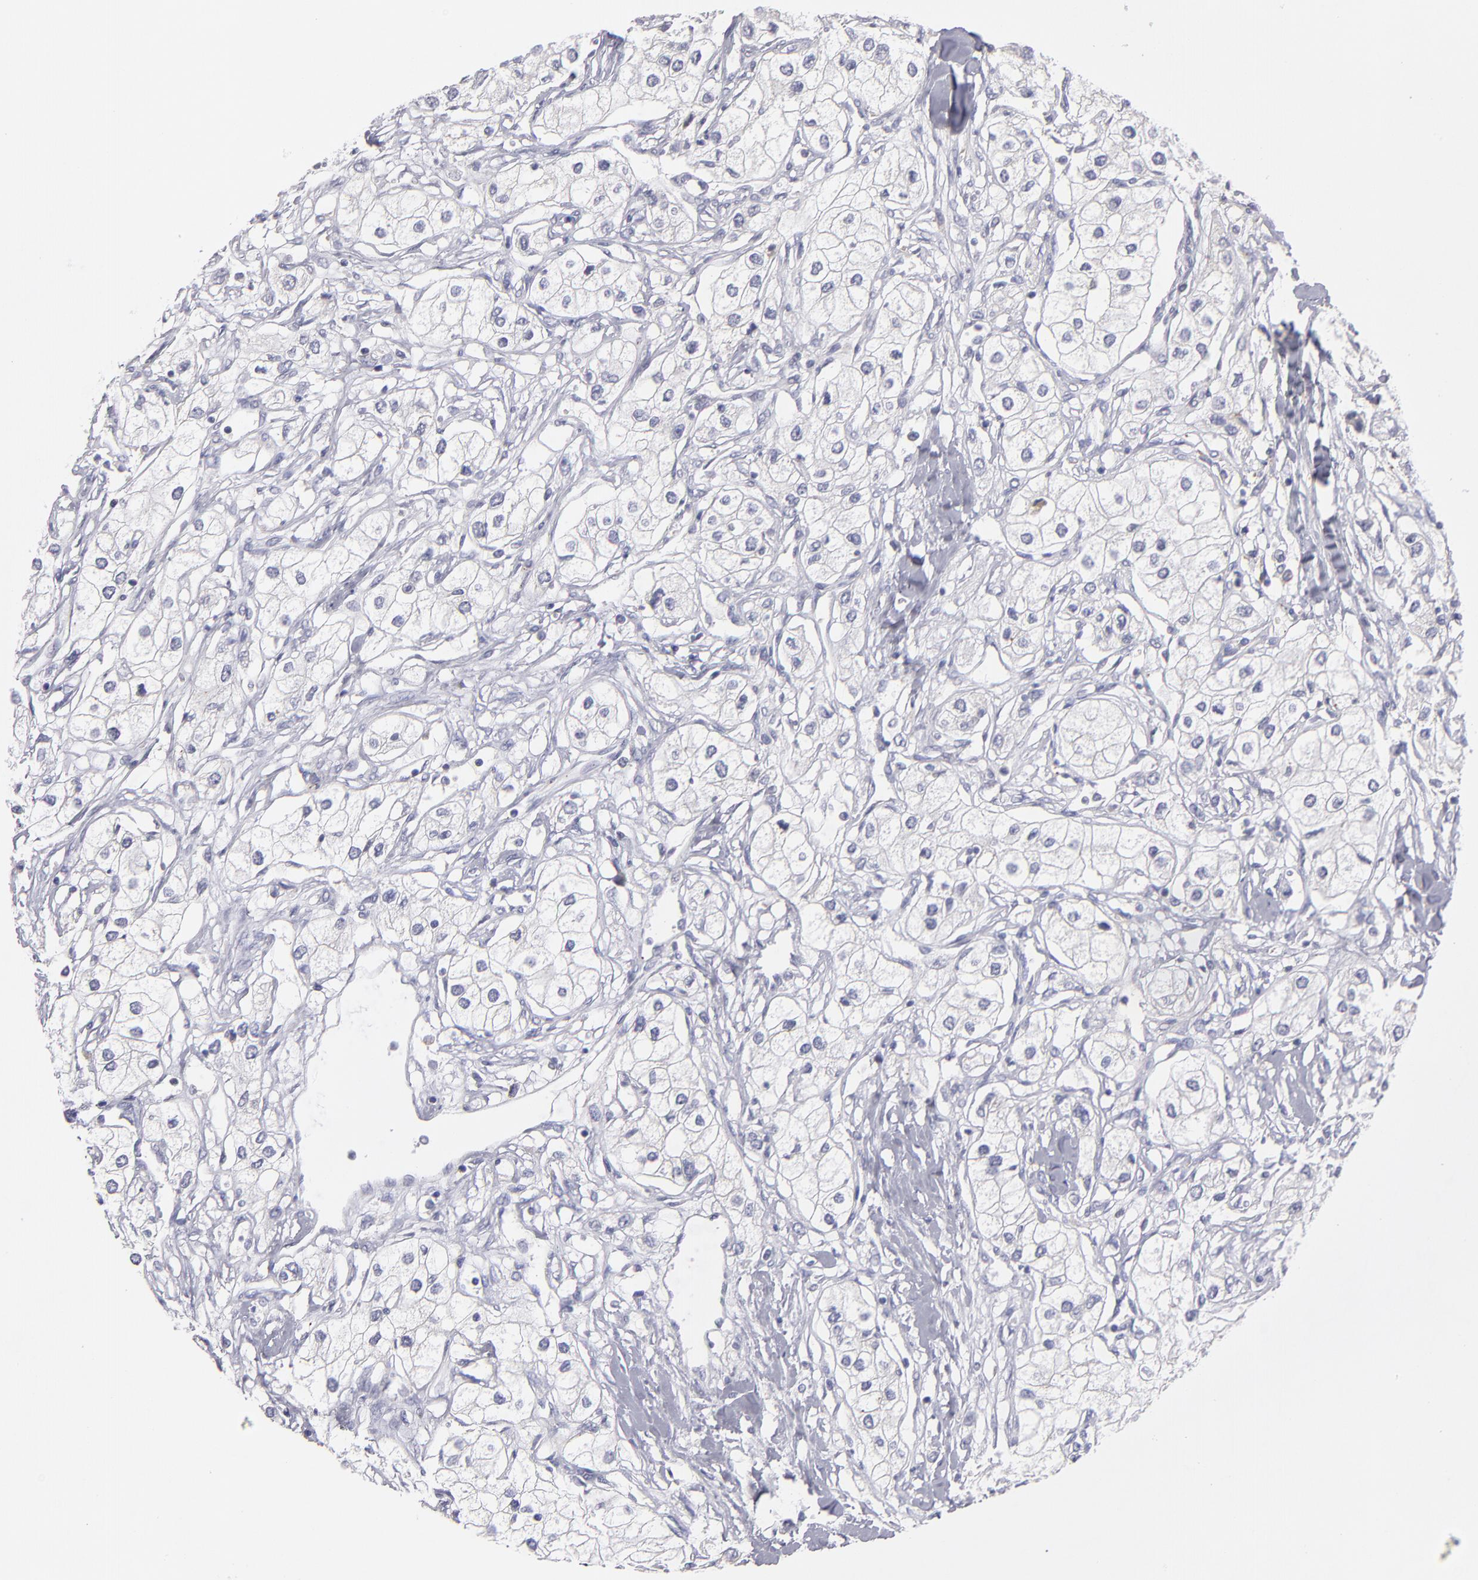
{"staining": {"intensity": "negative", "quantity": "none", "location": "none"}, "tissue": "renal cancer", "cell_type": "Tumor cells", "image_type": "cancer", "snomed": [{"axis": "morphology", "description": "Adenocarcinoma, NOS"}, {"axis": "topography", "description": "Kidney"}], "caption": "Tumor cells show no significant protein positivity in renal adenocarcinoma.", "gene": "CALR", "patient": {"sex": "male", "age": 57}}